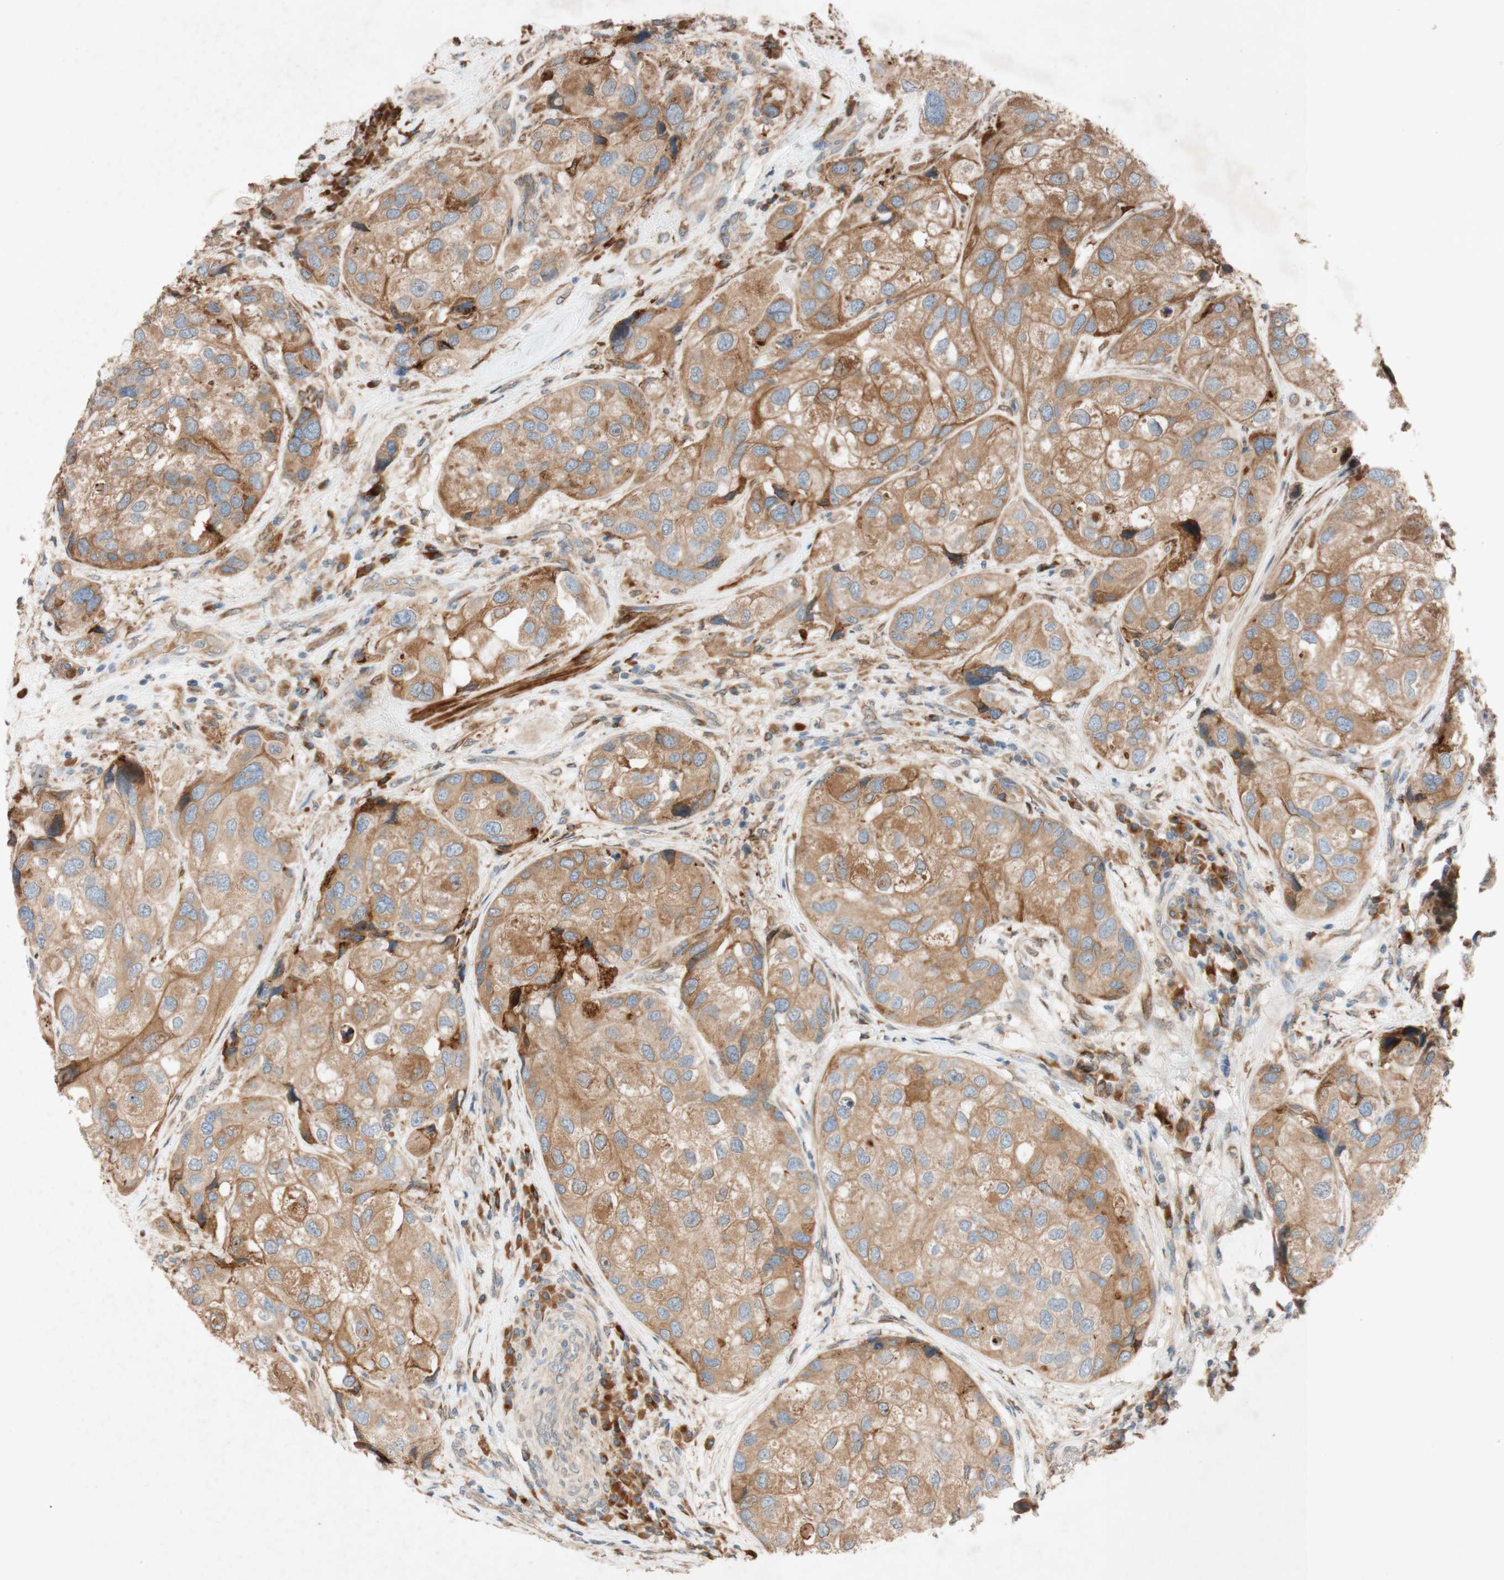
{"staining": {"intensity": "moderate", "quantity": ">75%", "location": "cytoplasmic/membranous,nuclear"}, "tissue": "urothelial cancer", "cell_type": "Tumor cells", "image_type": "cancer", "snomed": [{"axis": "morphology", "description": "Urothelial carcinoma, High grade"}, {"axis": "topography", "description": "Urinary bladder"}], "caption": "A brown stain shows moderate cytoplasmic/membranous and nuclear staining of a protein in human urothelial cancer tumor cells. The staining was performed using DAB (3,3'-diaminobenzidine) to visualize the protein expression in brown, while the nuclei were stained in blue with hematoxylin (Magnification: 20x).", "gene": "PTPRU", "patient": {"sex": "female", "age": 64}}